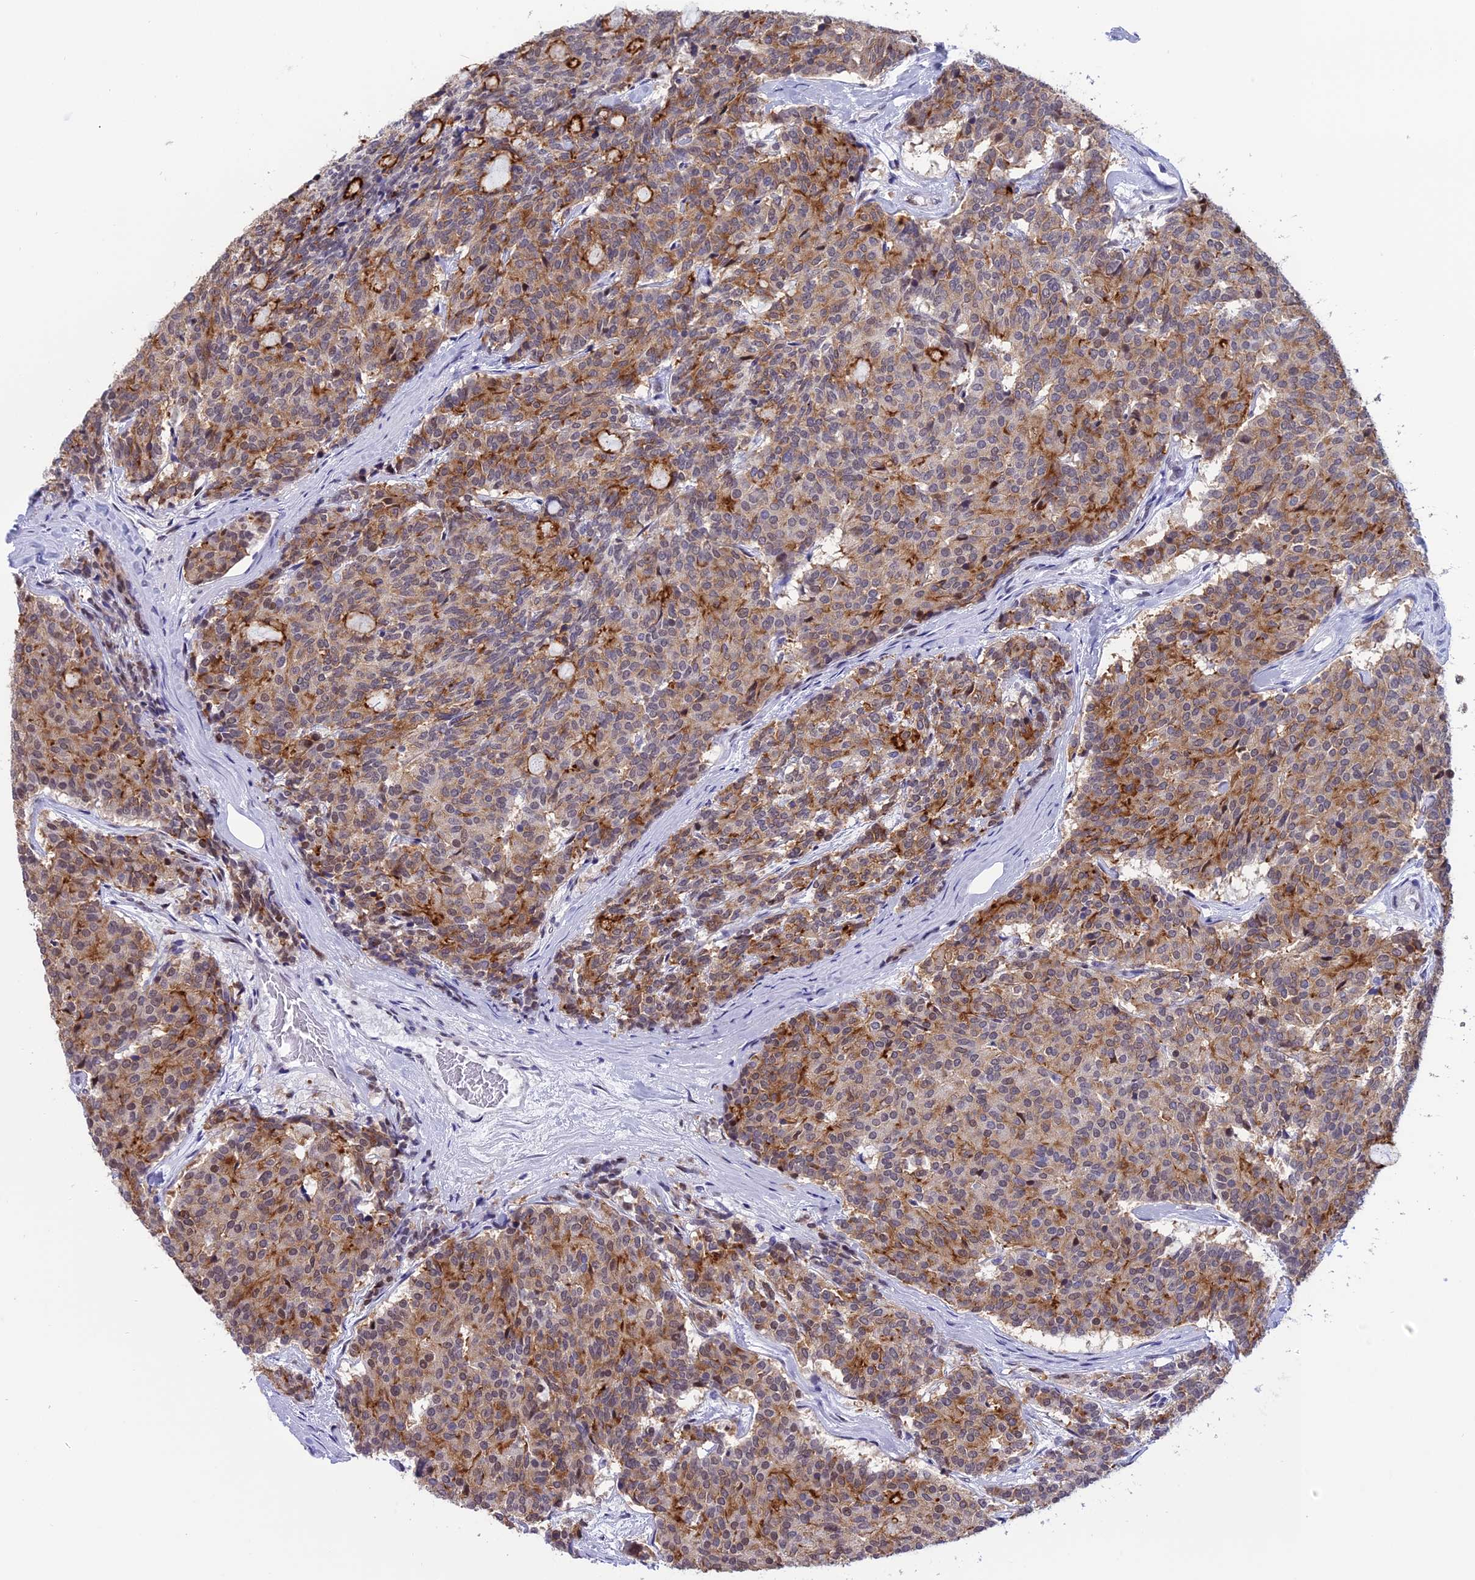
{"staining": {"intensity": "moderate", "quantity": "25%-75%", "location": "cytoplasmic/membranous"}, "tissue": "carcinoid", "cell_type": "Tumor cells", "image_type": "cancer", "snomed": [{"axis": "morphology", "description": "Carcinoid, malignant, NOS"}, {"axis": "topography", "description": "Pancreas"}], "caption": "Moderate cytoplasmic/membranous protein positivity is present in about 25%-75% of tumor cells in malignant carcinoid.", "gene": "SPIRE2", "patient": {"sex": "female", "age": 54}}